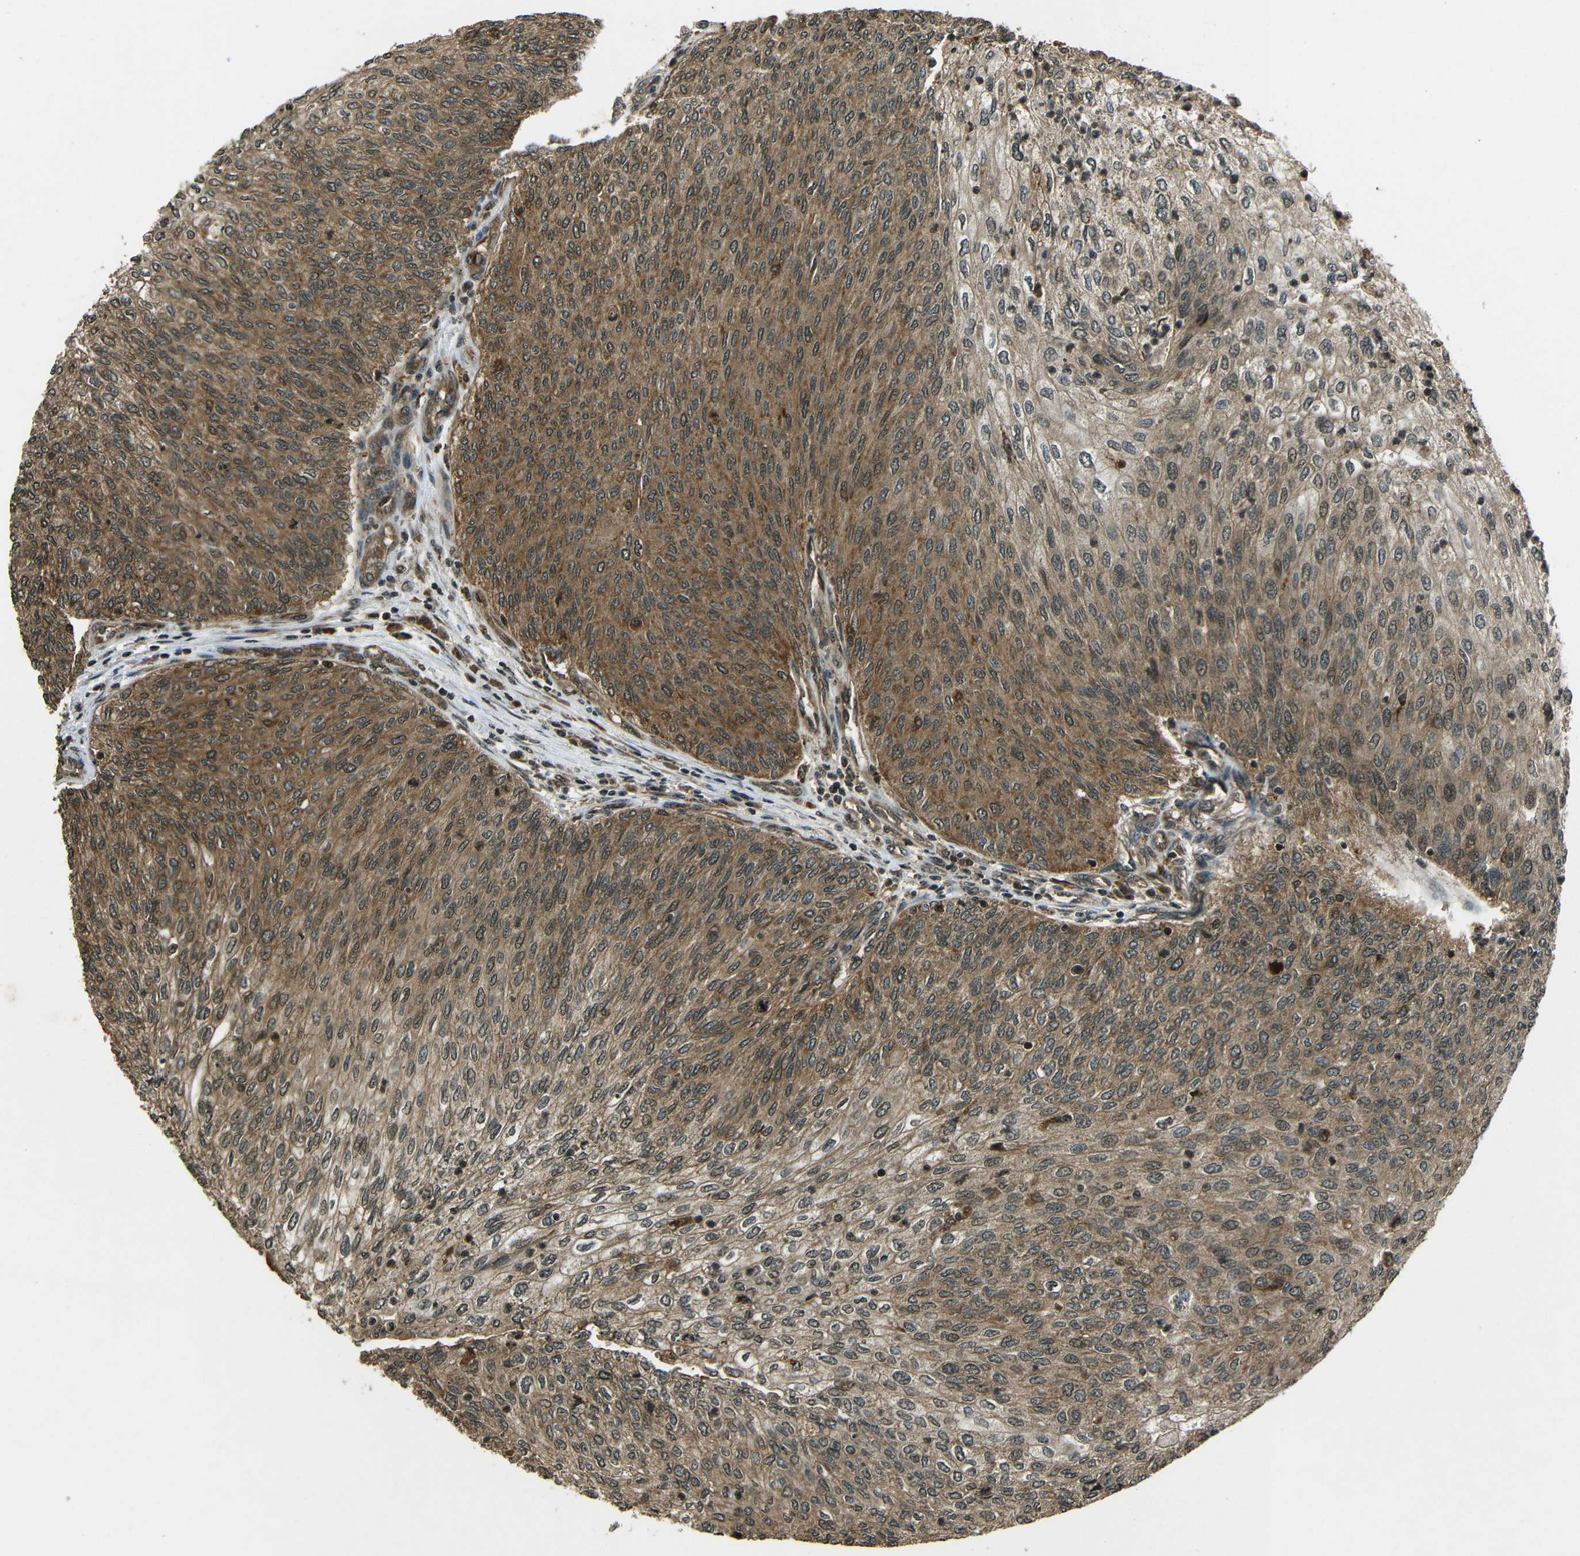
{"staining": {"intensity": "moderate", "quantity": ">75%", "location": "cytoplasmic/membranous,nuclear"}, "tissue": "urothelial cancer", "cell_type": "Tumor cells", "image_type": "cancer", "snomed": [{"axis": "morphology", "description": "Urothelial carcinoma, Low grade"}, {"axis": "topography", "description": "Urinary bladder"}], "caption": "Low-grade urothelial carcinoma tissue exhibits moderate cytoplasmic/membranous and nuclear positivity in approximately >75% of tumor cells", "gene": "PLK2", "patient": {"sex": "female", "age": 79}}